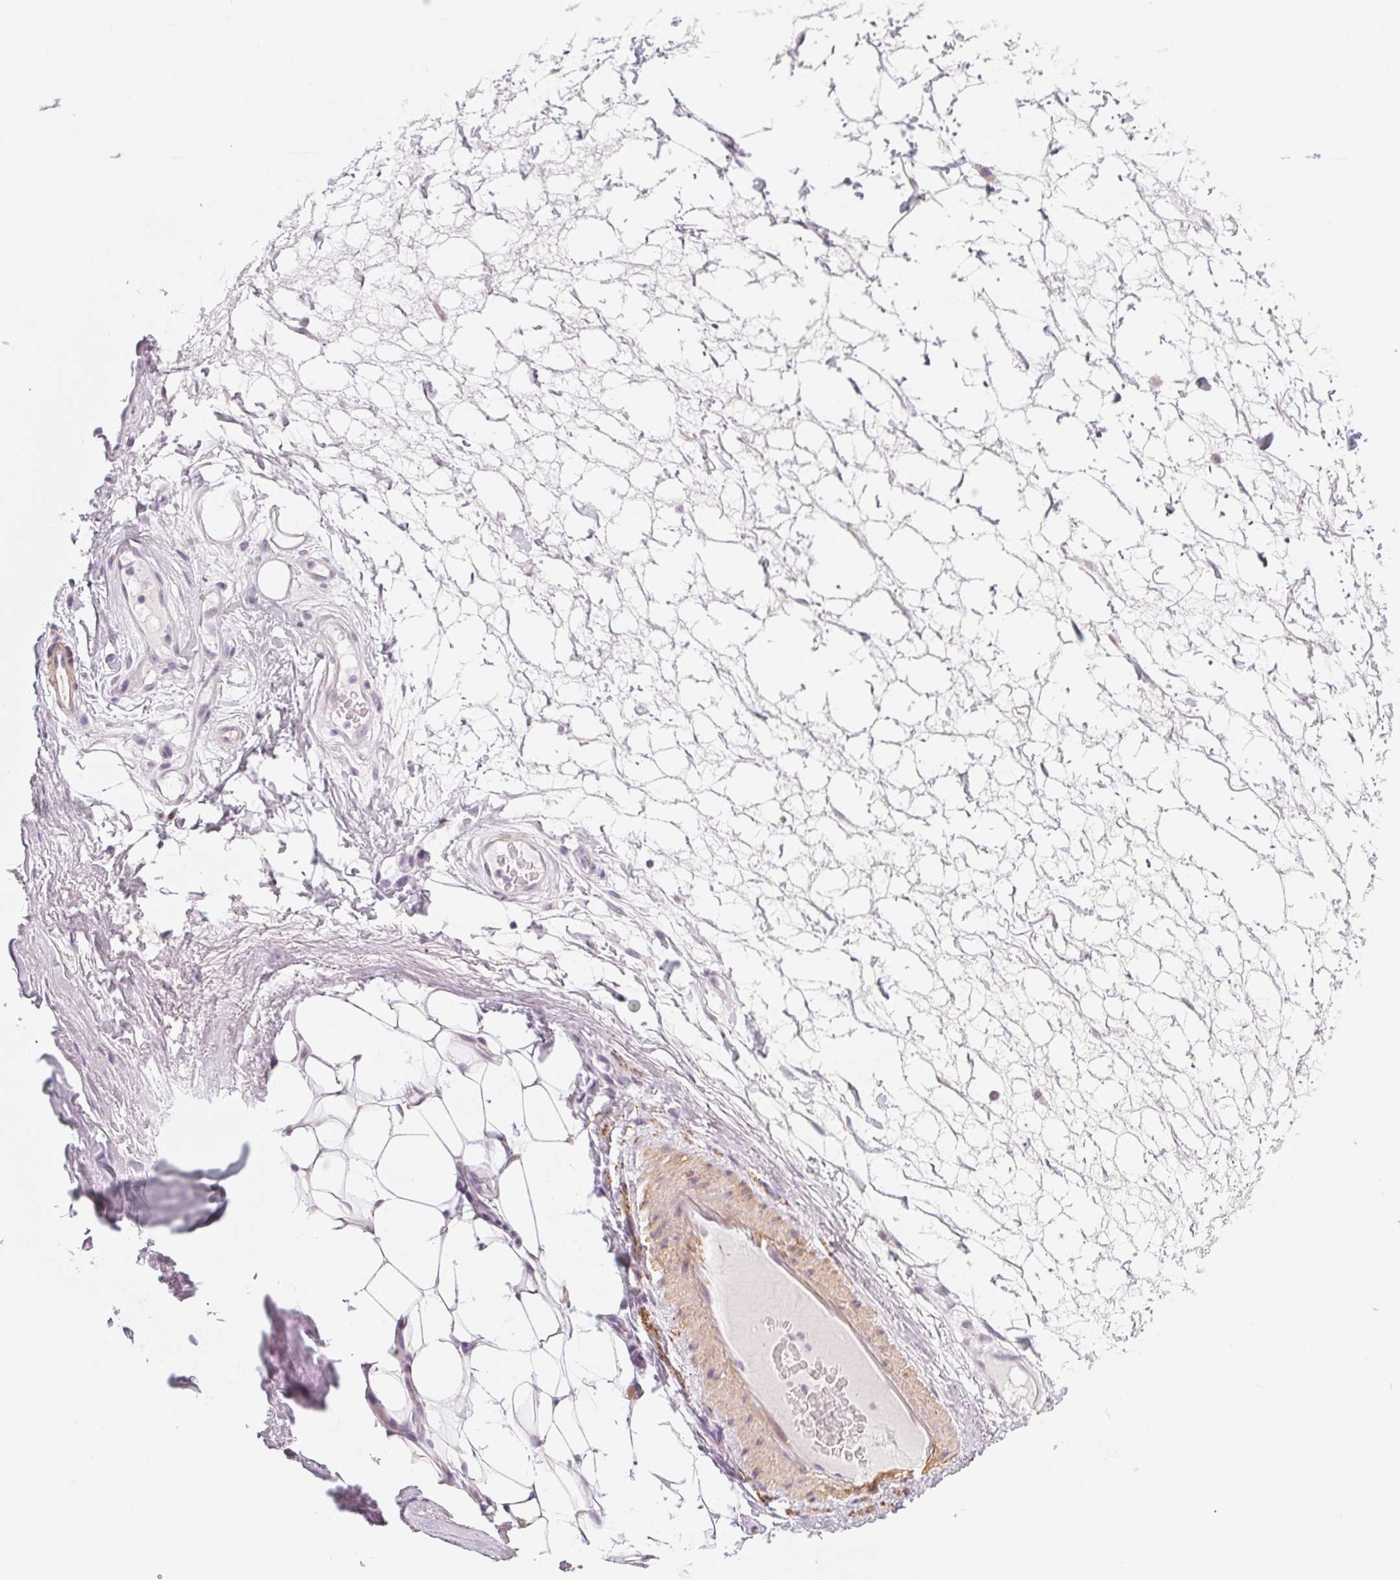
{"staining": {"intensity": "negative", "quantity": "none", "location": "none"}, "tissue": "adipose tissue", "cell_type": "Adipocytes", "image_type": "normal", "snomed": [{"axis": "morphology", "description": "Normal tissue, NOS"}, {"axis": "topography", "description": "Lymph node"}, {"axis": "topography", "description": "Cartilage tissue"}, {"axis": "topography", "description": "Nasopharynx"}], "caption": "An immunohistochemistry image of unremarkable adipose tissue is shown. There is no staining in adipocytes of adipose tissue.", "gene": "PRPH", "patient": {"sex": "male", "age": 63}}